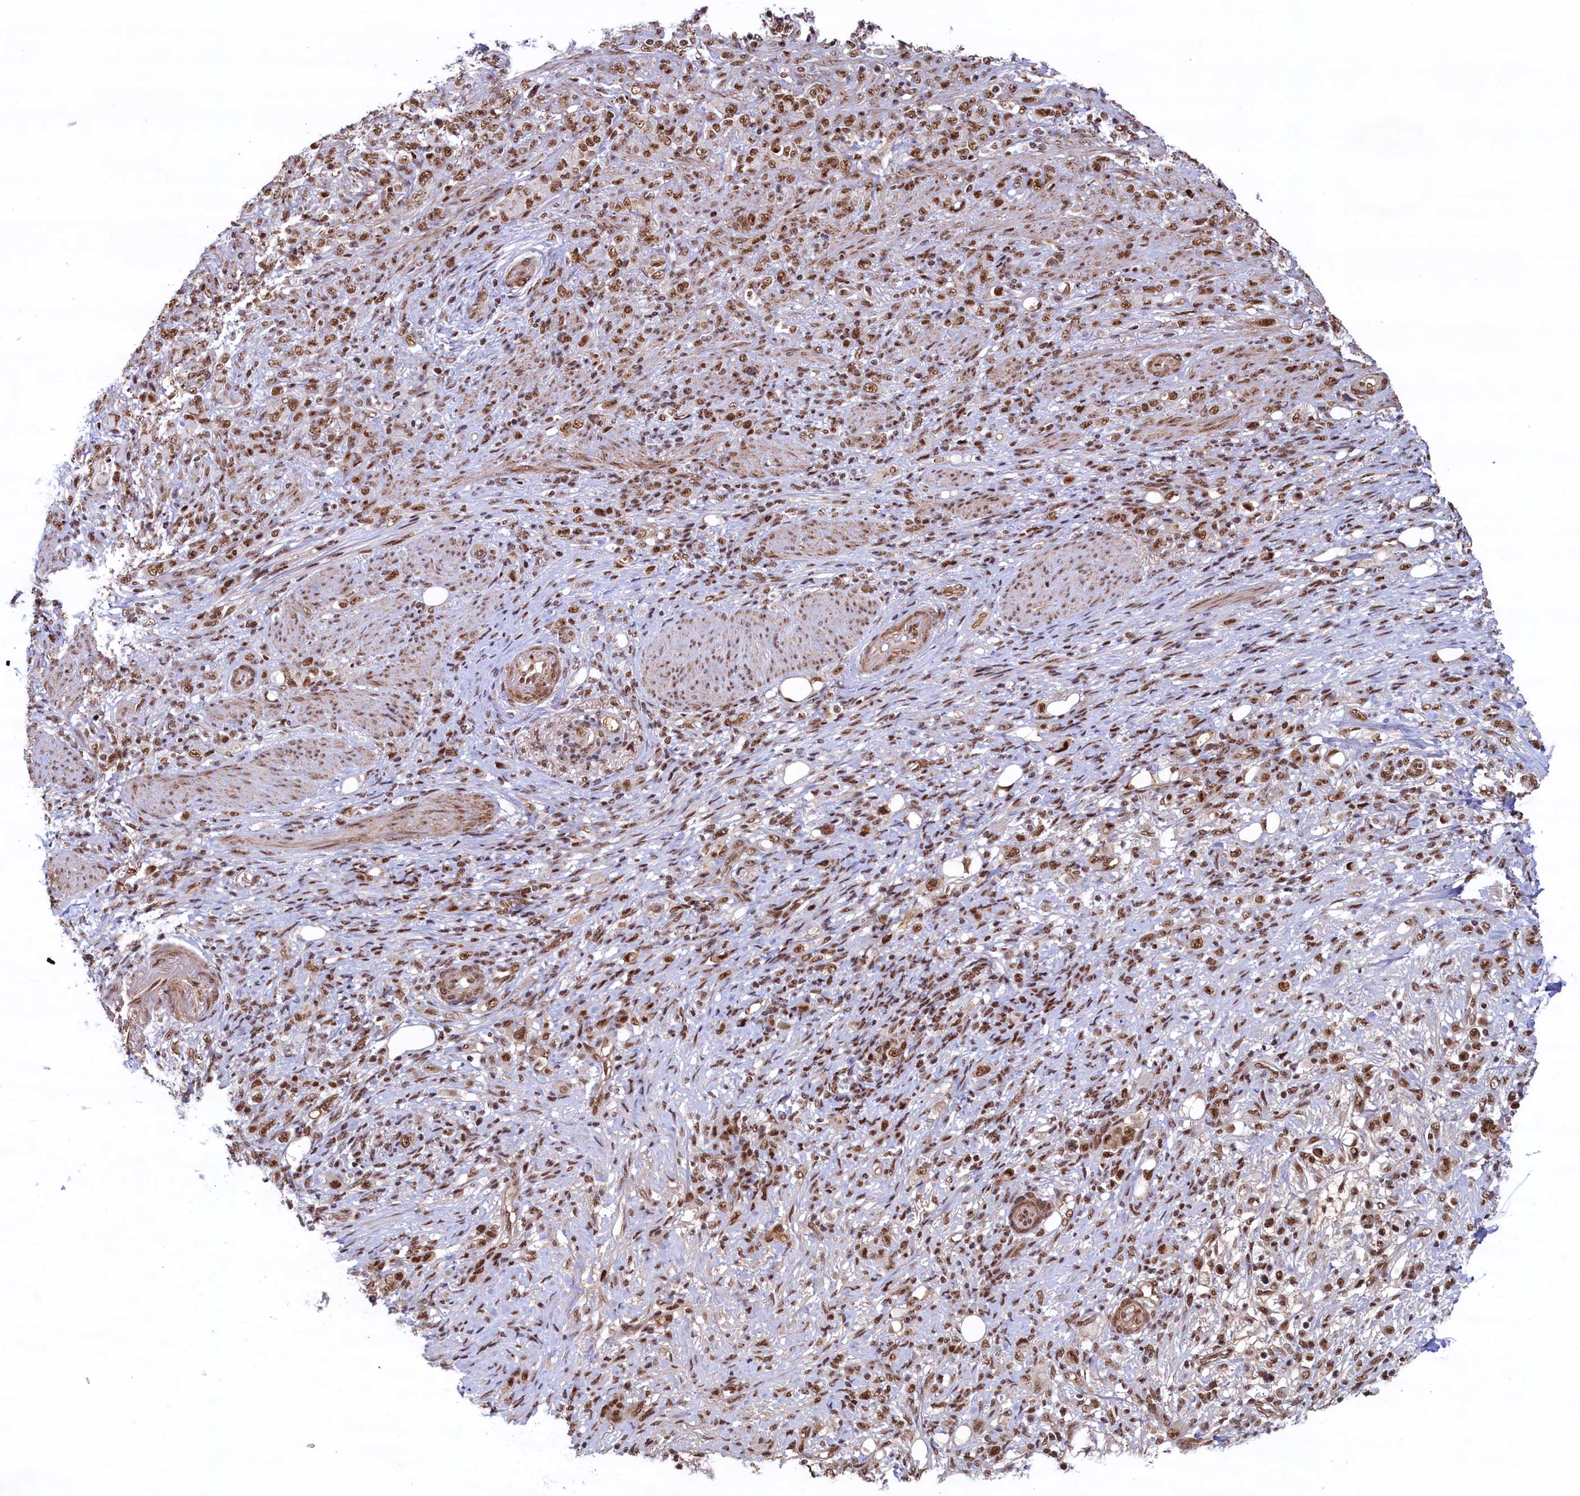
{"staining": {"intensity": "moderate", "quantity": ">75%", "location": "nuclear"}, "tissue": "stomach cancer", "cell_type": "Tumor cells", "image_type": "cancer", "snomed": [{"axis": "morphology", "description": "Adenocarcinoma, NOS"}, {"axis": "topography", "description": "Stomach"}], "caption": "A high-resolution histopathology image shows IHC staining of stomach adenocarcinoma, which shows moderate nuclear positivity in about >75% of tumor cells.", "gene": "ZC3H18", "patient": {"sex": "female", "age": 79}}